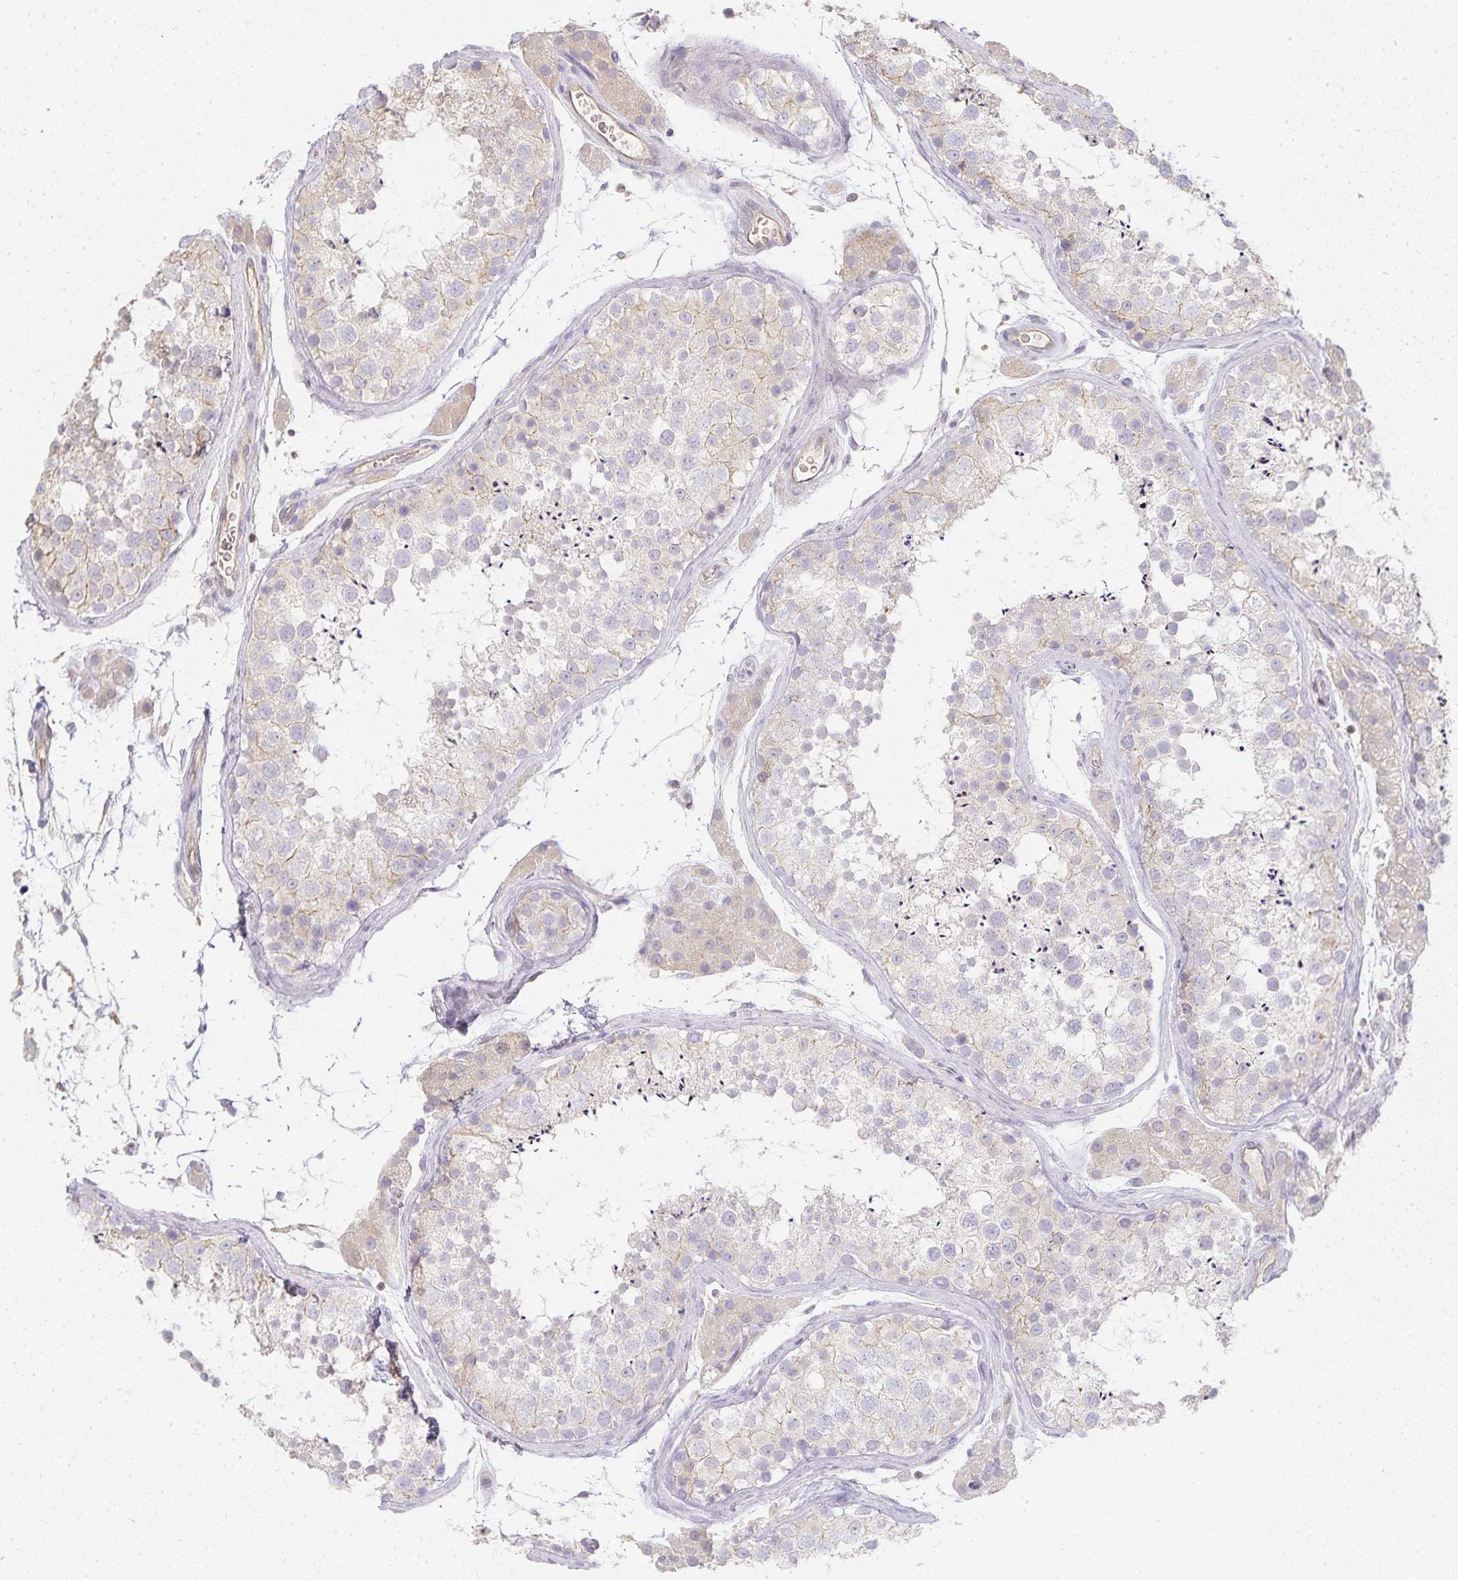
{"staining": {"intensity": "weak", "quantity": "<25%", "location": "cytoplasmic/membranous"}, "tissue": "testis", "cell_type": "Cells in seminiferous ducts", "image_type": "normal", "snomed": [{"axis": "morphology", "description": "Normal tissue, NOS"}, {"axis": "topography", "description": "Testis"}], "caption": "This histopathology image is of benign testis stained with immunohistochemistry (IHC) to label a protein in brown with the nuclei are counter-stained blue. There is no positivity in cells in seminiferous ducts.", "gene": "GATA3", "patient": {"sex": "male", "age": 41}}